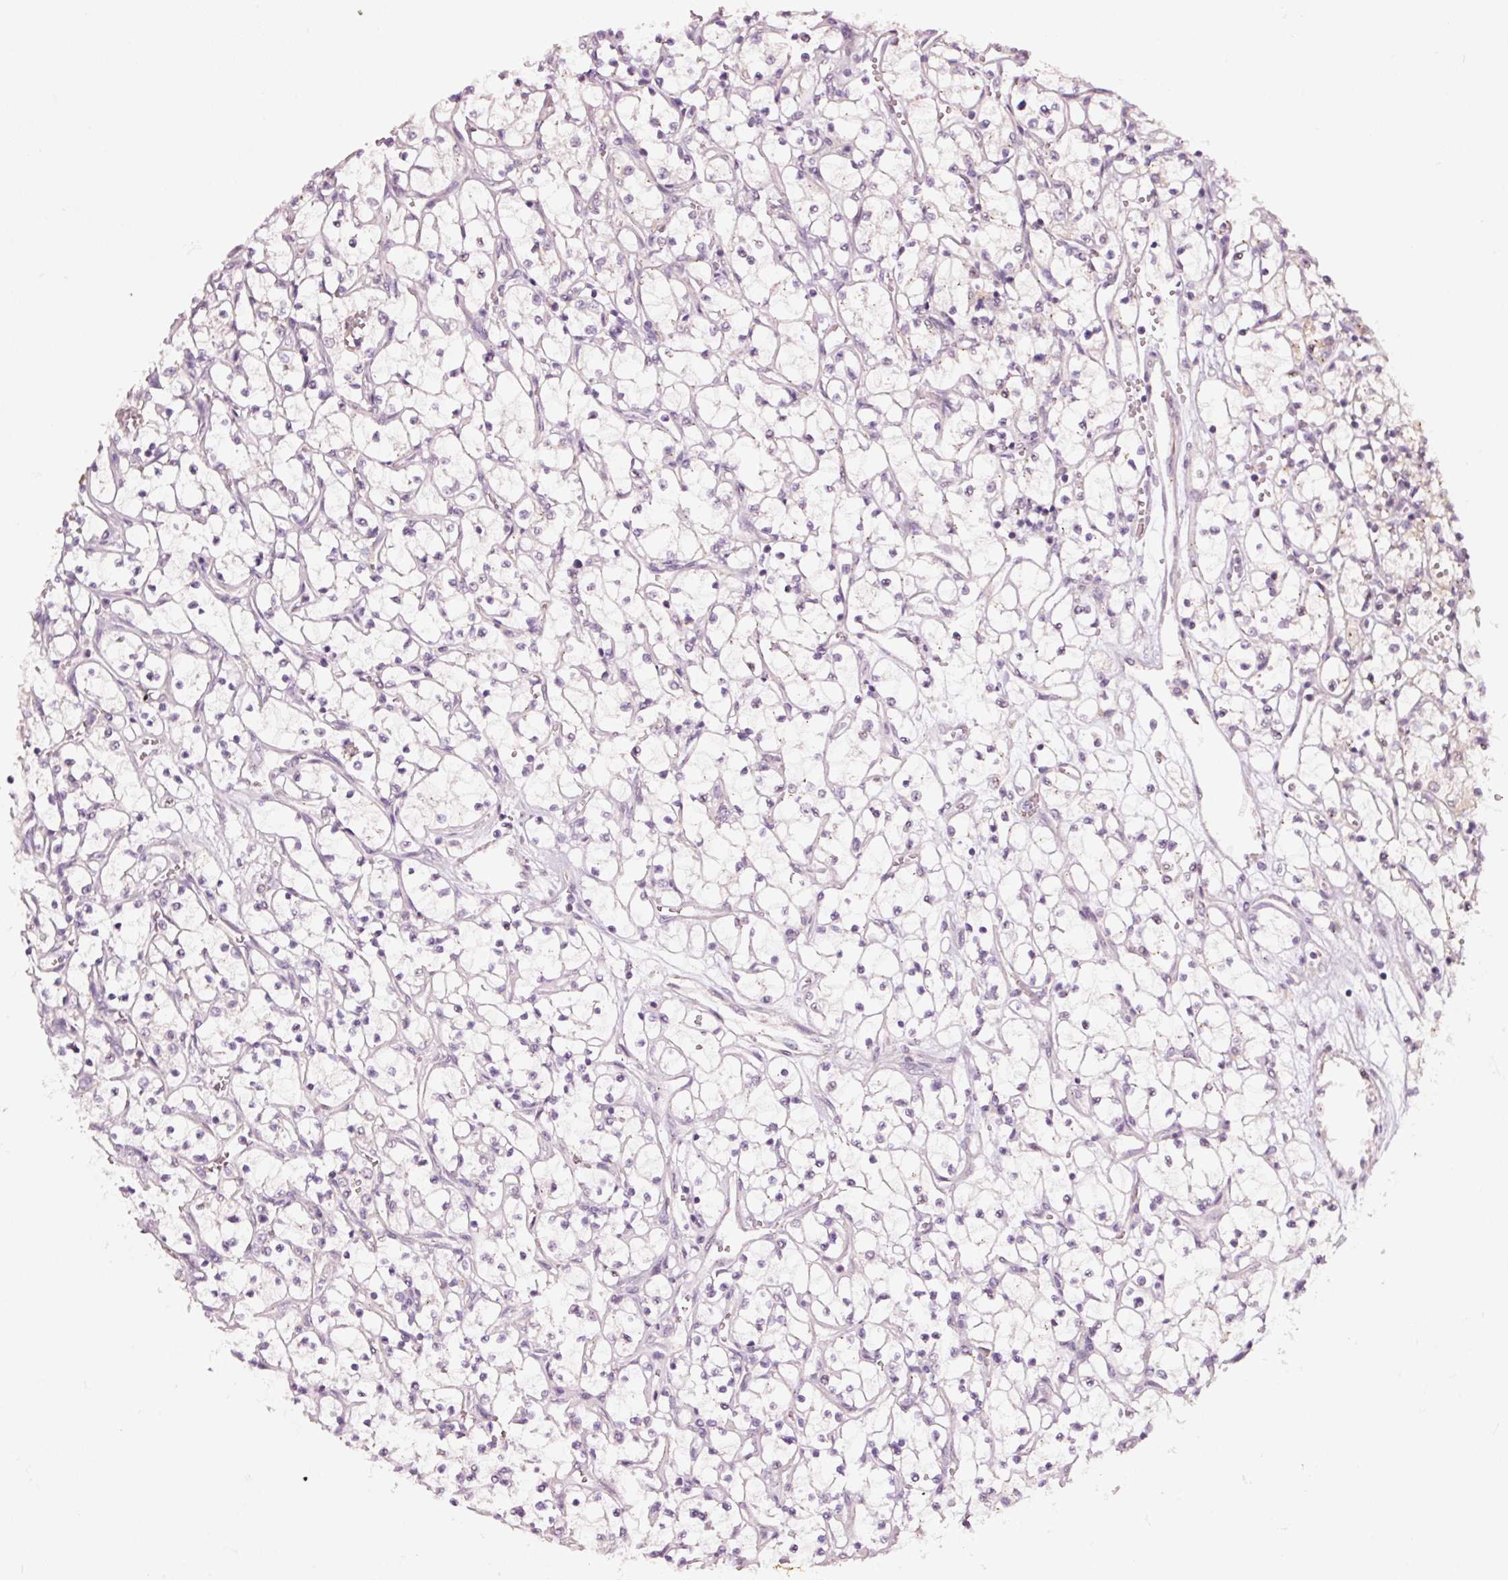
{"staining": {"intensity": "negative", "quantity": "none", "location": "none"}, "tissue": "renal cancer", "cell_type": "Tumor cells", "image_type": "cancer", "snomed": [{"axis": "morphology", "description": "Adenocarcinoma, NOS"}, {"axis": "topography", "description": "Kidney"}], "caption": "Adenocarcinoma (renal) was stained to show a protein in brown. There is no significant expression in tumor cells.", "gene": "DAPP1", "patient": {"sex": "female", "age": 69}}